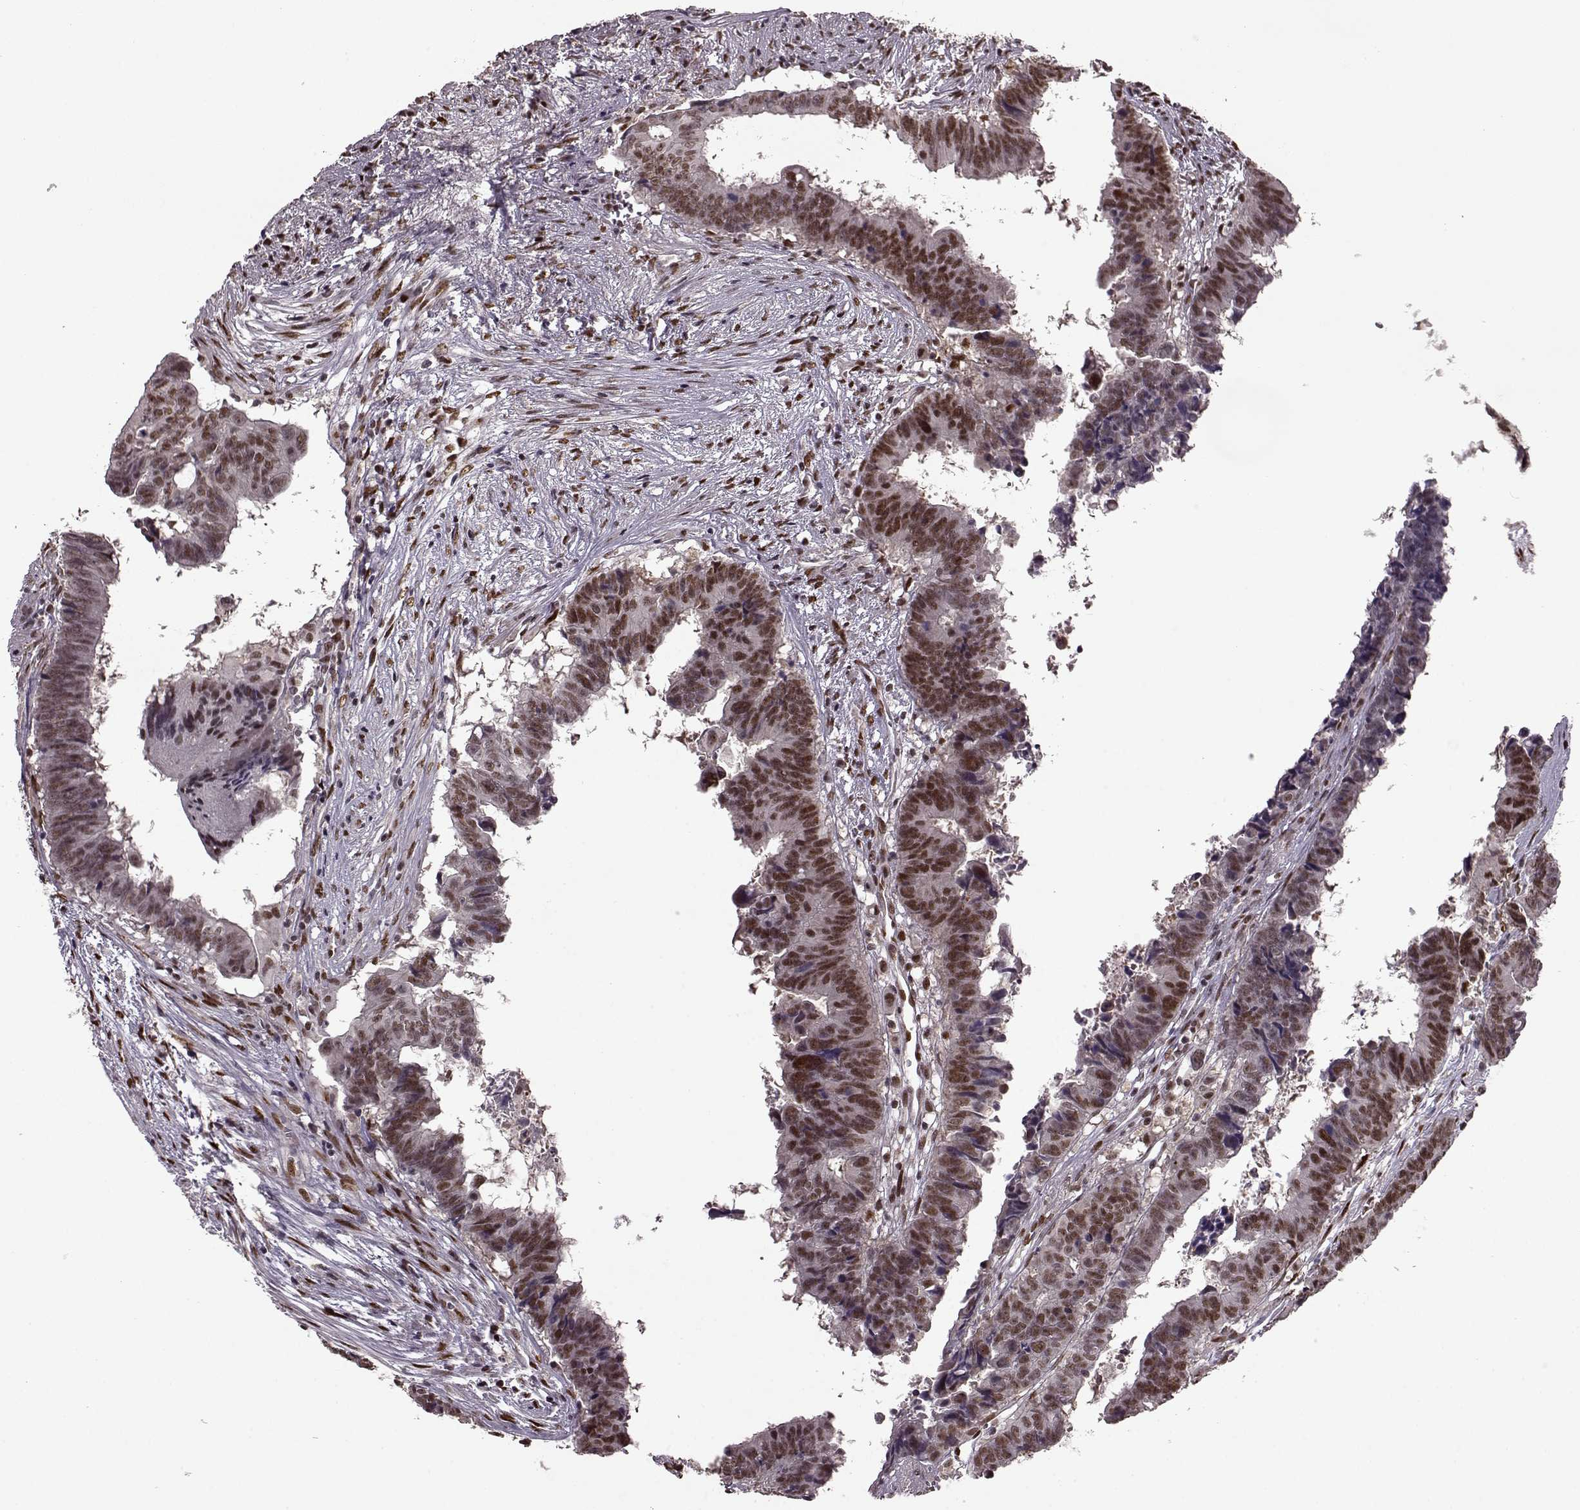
{"staining": {"intensity": "moderate", "quantity": ">75%", "location": "nuclear"}, "tissue": "colorectal cancer", "cell_type": "Tumor cells", "image_type": "cancer", "snomed": [{"axis": "morphology", "description": "Adenocarcinoma, NOS"}, {"axis": "topography", "description": "Colon"}], "caption": "A brown stain labels moderate nuclear expression of a protein in human colorectal cancer tumor cells.", "gene": "FTO", "patient": {"sex": "female", "age": 82}}